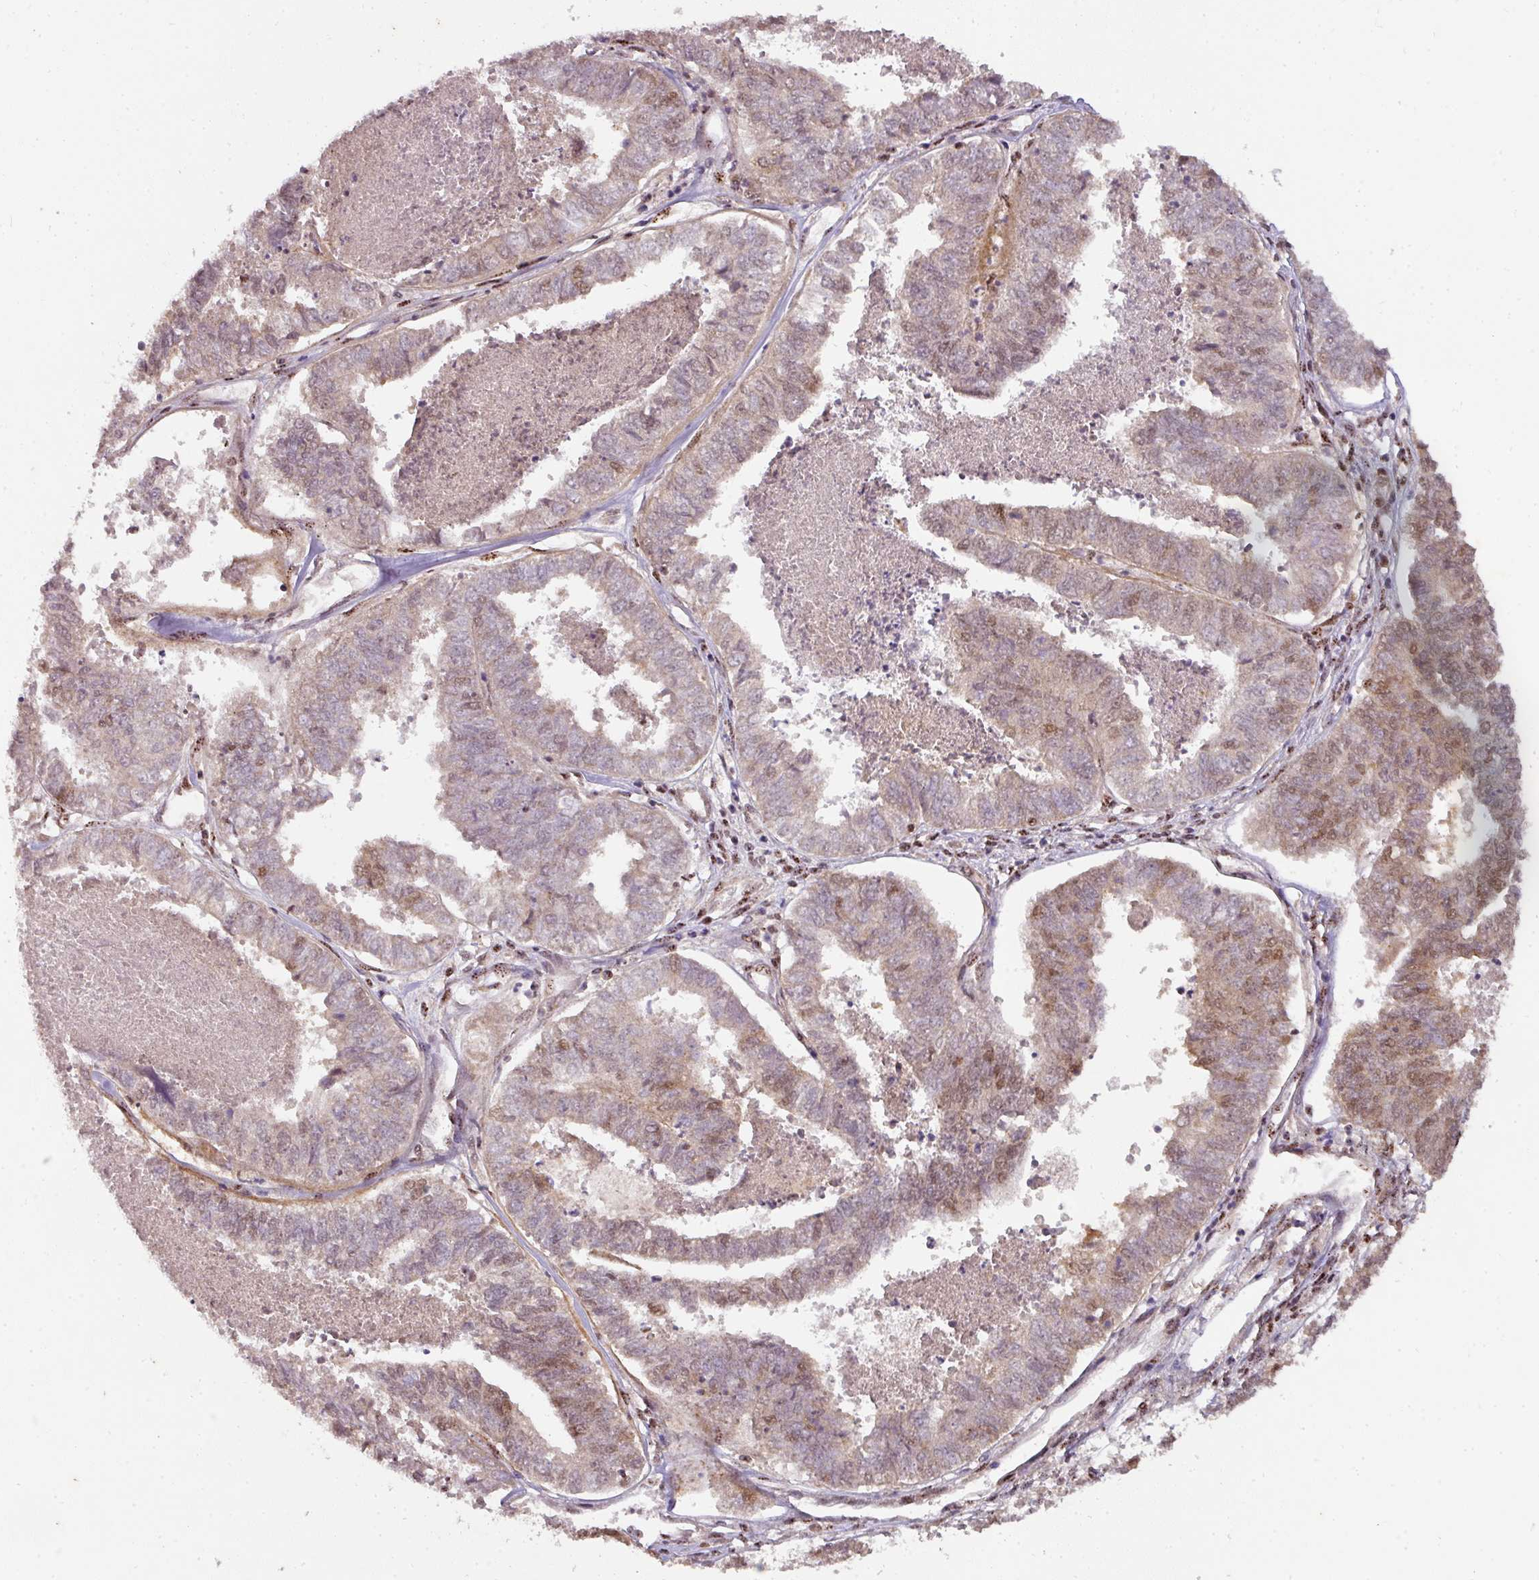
{"staining": {"intensity": "moderate", "quantity": "<25%", "location": "cytoplasmic/membranous,nuclear"}, "tissue": "endometrial cancer", "cell_type": "Tumor cells", "image_type": "cancer", "snomed": [{"axis": "morphology", "description": "Adenocarcinoma, NOS"}, {"axis": "topography", "description": "Endometrium"}], "caption": "This histopathology image shows immunohistochemistry staining of endometrial cancer, with low moderate cytoplasmic/membranous and nuclear staining in approximately <25% of tumor cells.", "gene": "RANBP9", "patient": {"sex": "female", "age": 73}}